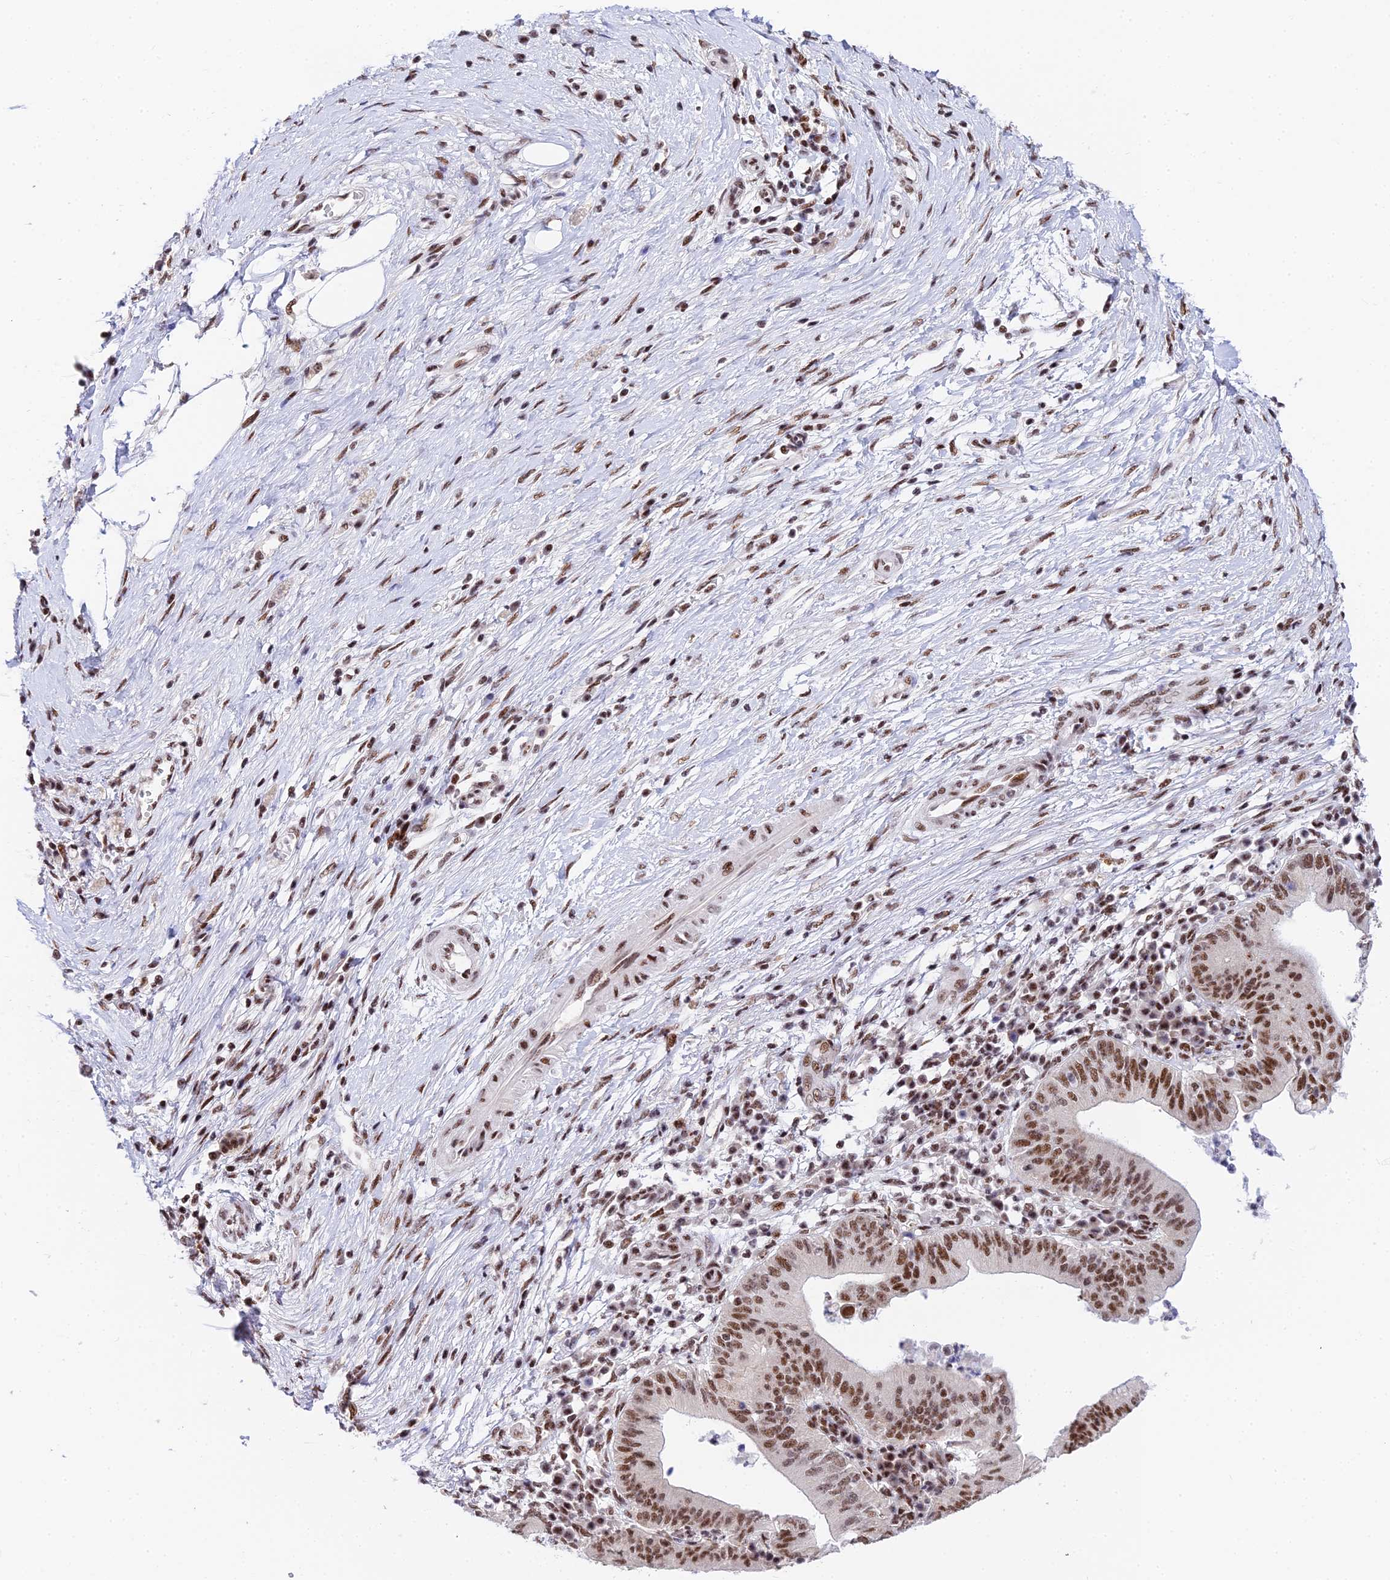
{"staining": {"intensity": "moderate", "quantity": ">75%", "location": "nuclear"}, "tissue": "pancreatic cancer", "cell_type": "Tumor cells", "image_type": "cancer", "snomed": [{"axis": "morphology", "description": "Adenocarcinoma, NOS"}, {"axis": "topography", "description": "Pancreas"}], "caption": "Protein expression analysis of human pancreatic adenocarcinoma reveals moderate nuclear staining in about >75% of tumor cells.", "gene": "USP22", "patient": {"sex": "male", "age": 68}}